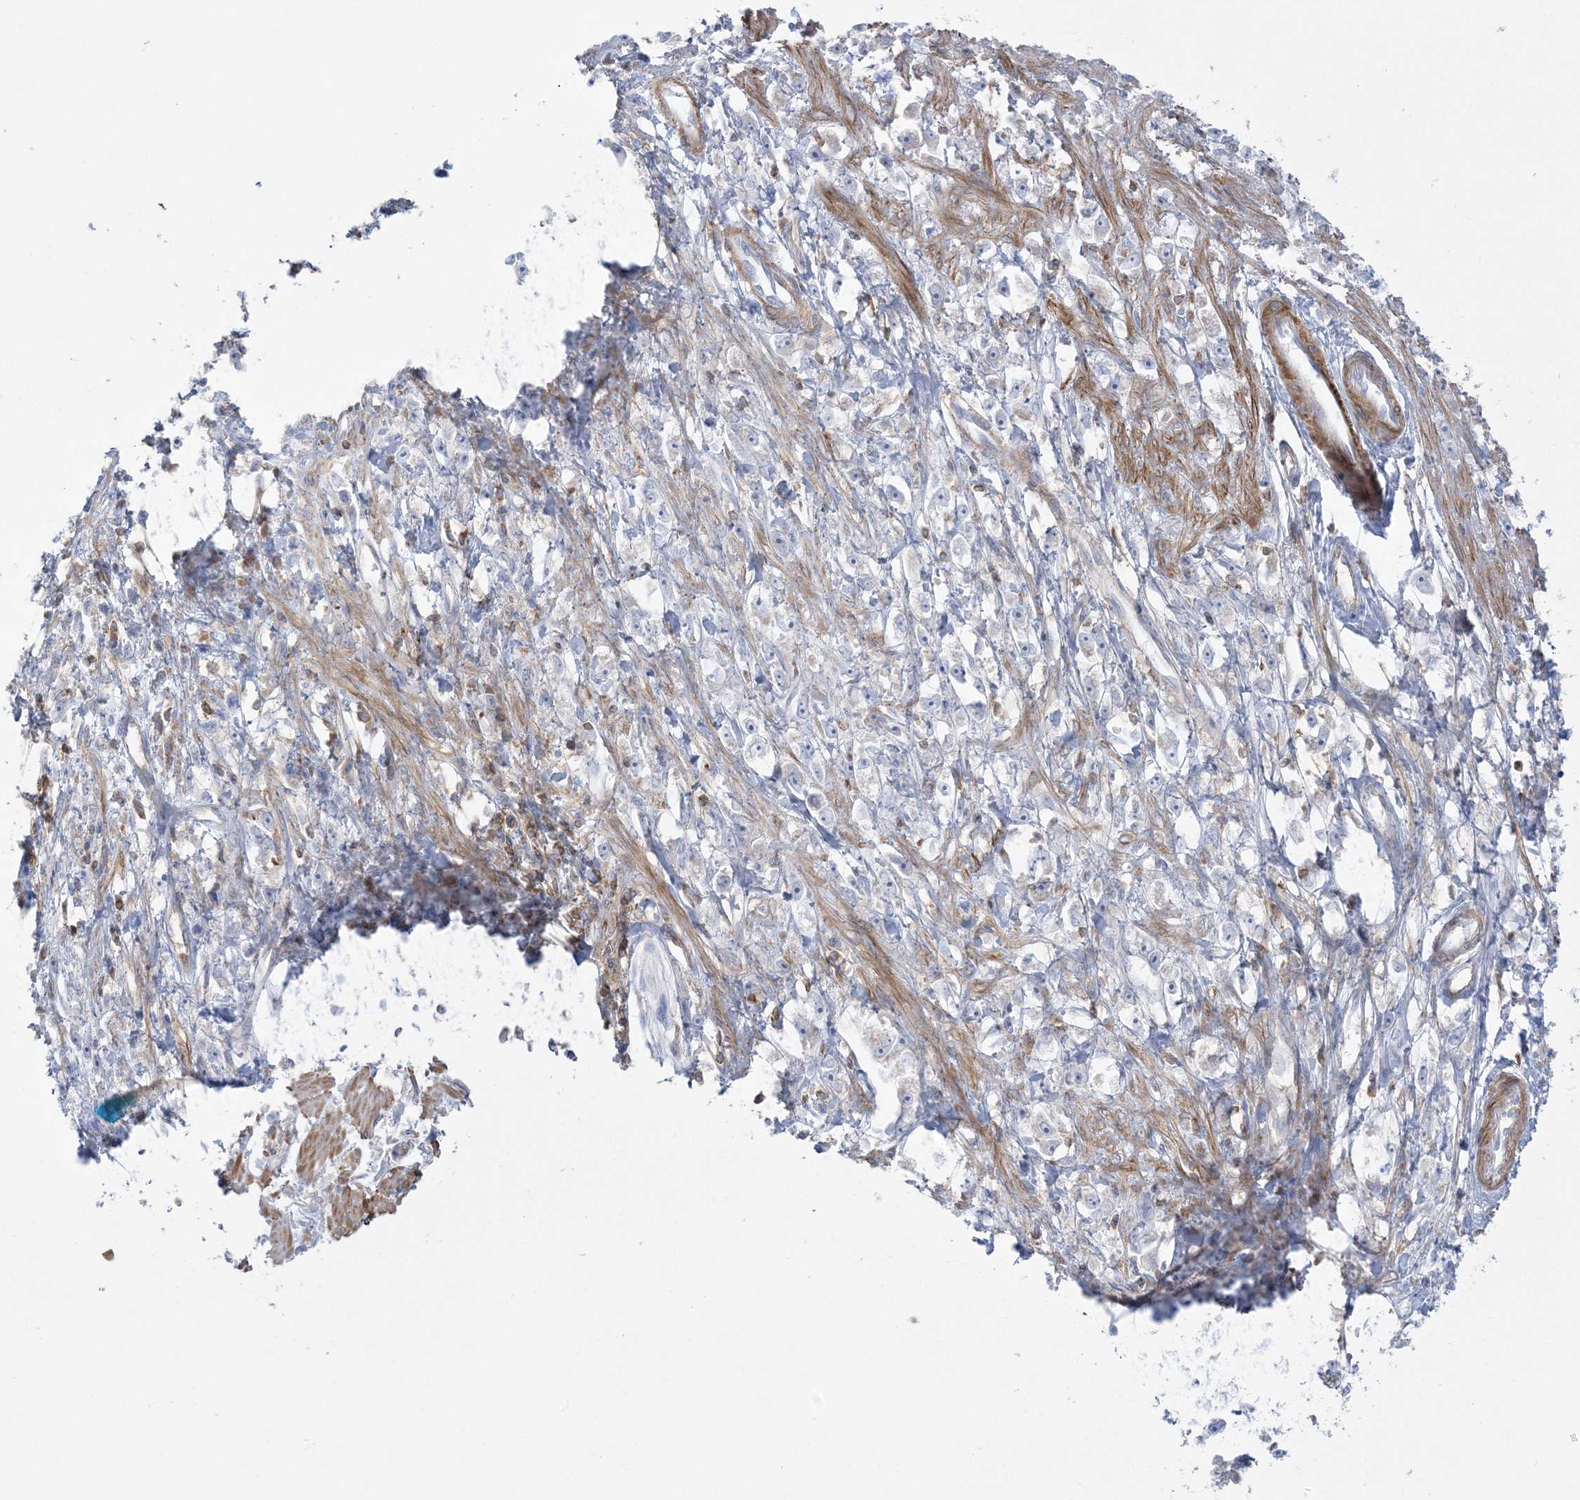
{"staining": {"intensity": "negative", "quantity": "none", "location": "none"}, "tissue": "stomach cancer", "cell_type": "Tumor cells", "image_type": "cancer", "snomed": [{"axis": "morphology", "description": "Adenocarcinoma, NOS"}, {"axis": "topography", "description": "Stomach"}], "caption": "Immunohistochemical staining of human stomach adenocarcinoma displays no significant staining in tumor cells. The staining was performed using DAB (3,3'-diaminobenzidine) to visualize the protein expression in brown, while the nuclei were stained in blue with hematoxylin (Magnification: 20x).", "gene": "ARHGAP30", "patient": {"sex": "female", "age": 59}}